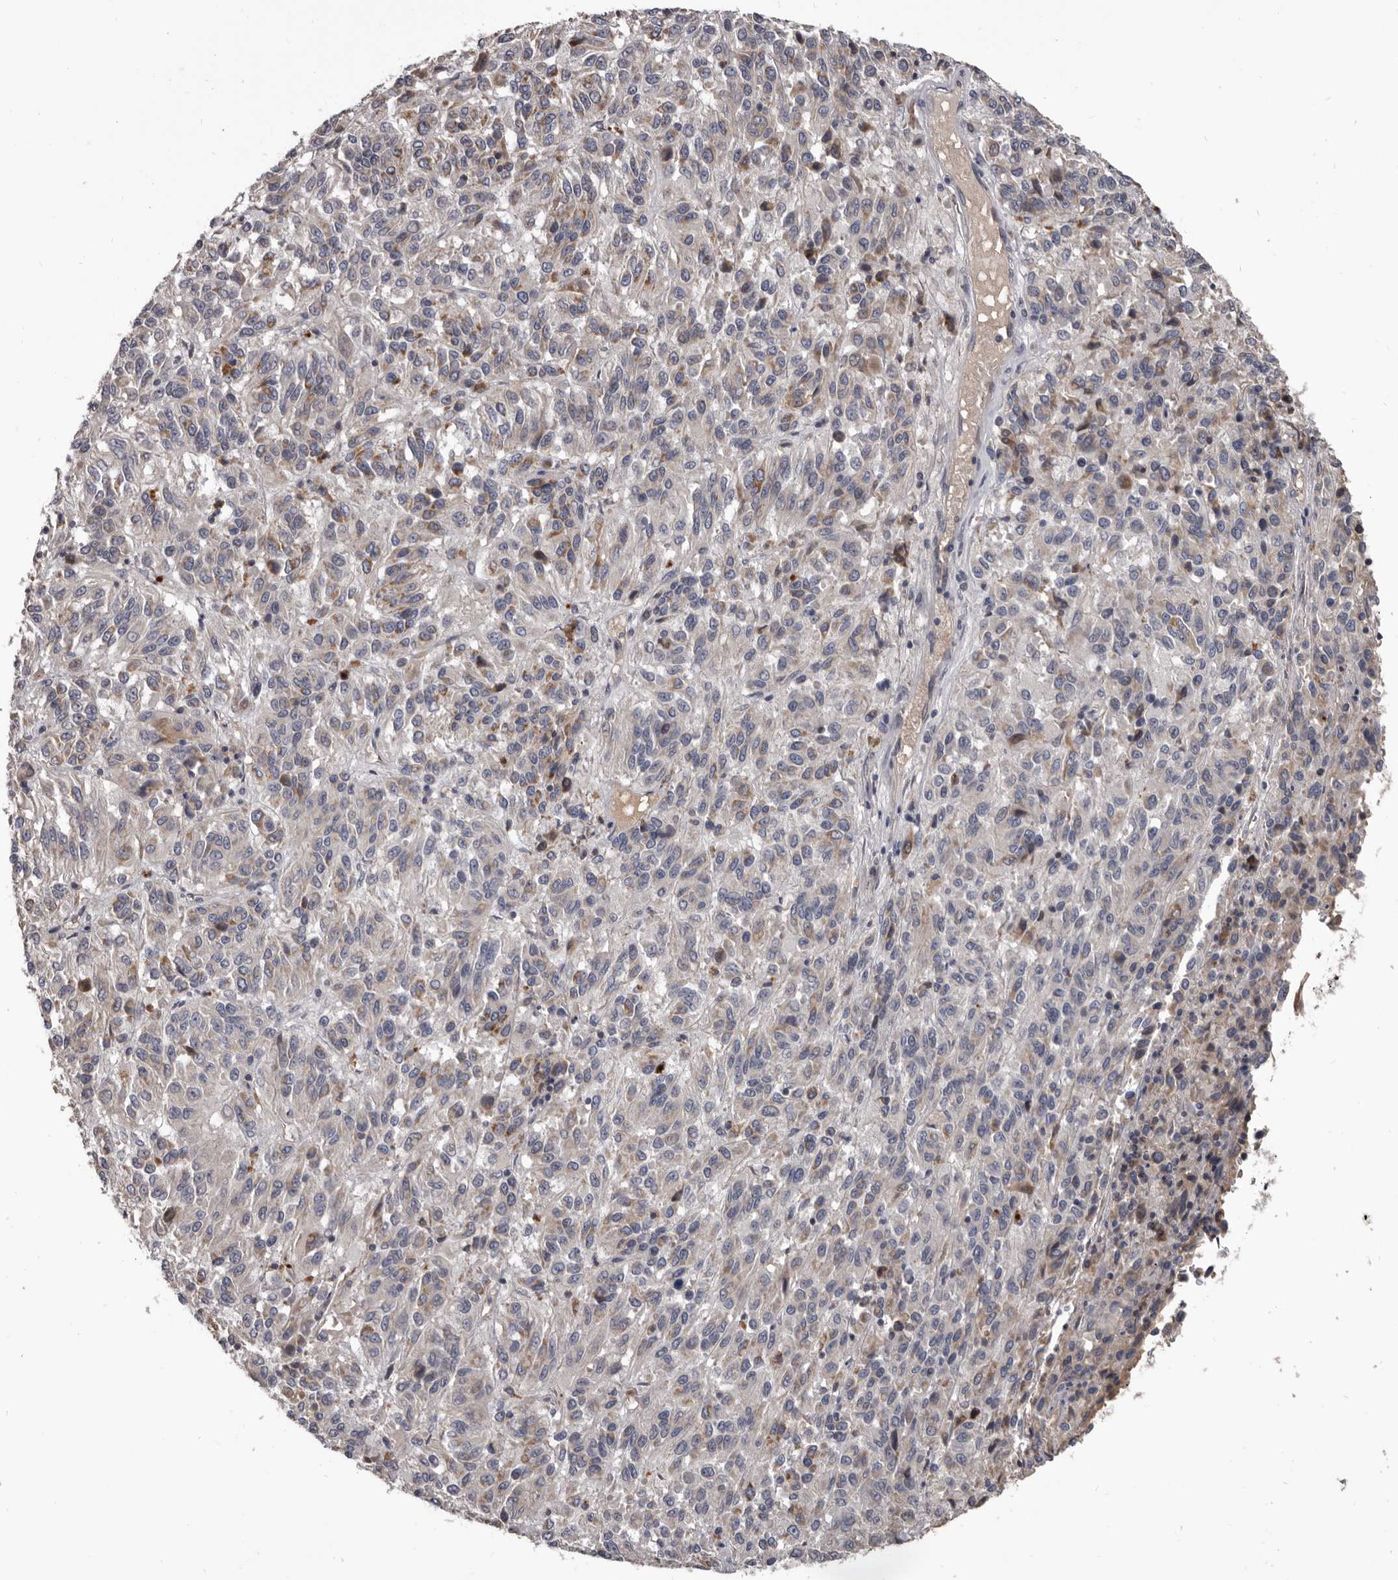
{"staining": {"intensity": "weak", "quantity": "<25%", "location": "cytoplasmic/membranous"}, "tissue": "melanoma", "cell_type": "Tumor cells", "image_type": "cancer", "snomed": [{"axis": "morphology", "description": "Malignant melanoma, Metastatic site"}, {"axis": "topography", "description": "Lung"}], "caption": "A high-resolution image shows IHC staining of melanoma, which displays no significant expression in tumor cells.", "gene": "ALDH5A1", "patient": {"sex": "male", "age": 64}}